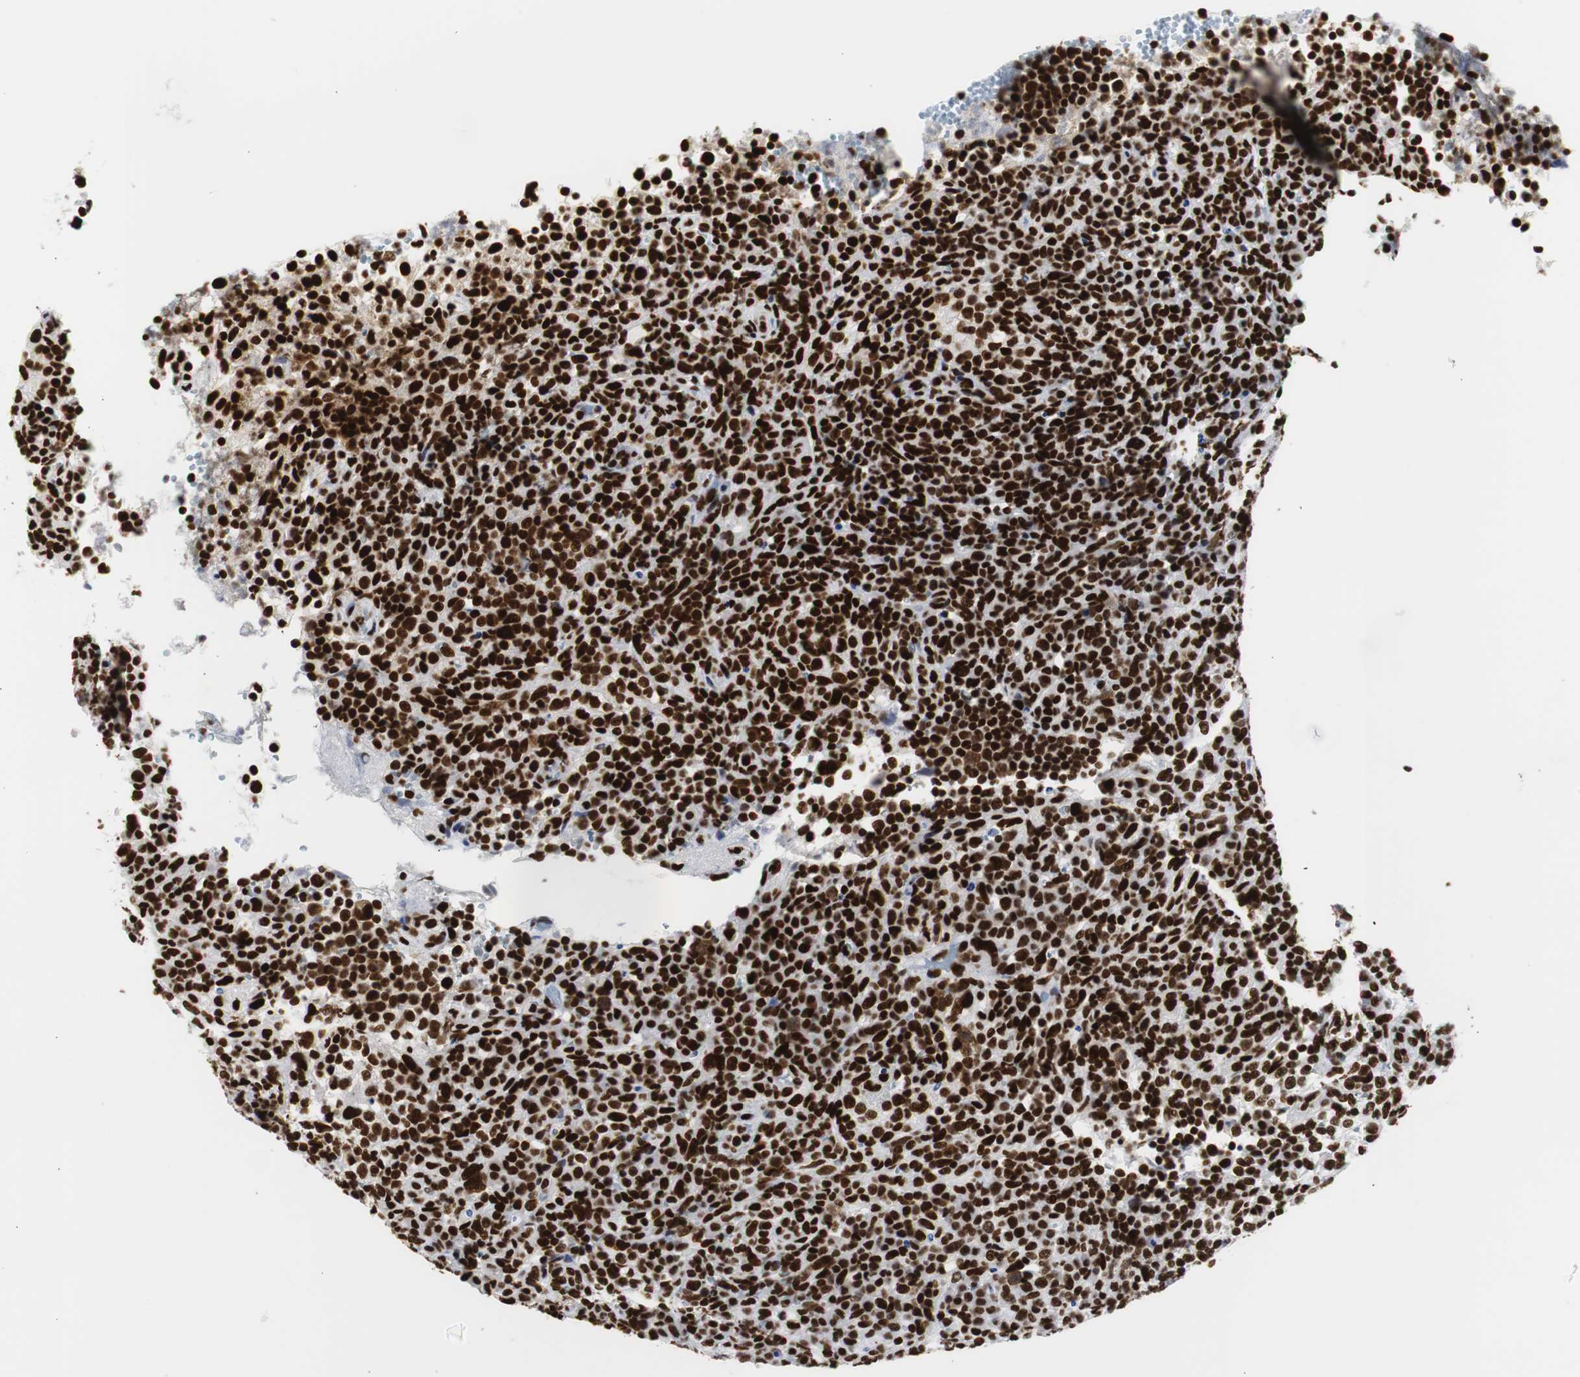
{"staining": {"intensity": "strong", "quantity": ">75%", "location": "nuclear"}, "tissue": "lymphoma", "cell_type": "Tumor cells", "image_type": "cancer", "snomed": [{"axis": "morphology", "description": "Malignant lymphoma, non-Hodgkin's type, High grade"}, {"axis": "topography", "description": "Lymph node"}], "caption": "This histopathology image demonstrates lymphoma stained with immunohistochemistry to label a protein in brown. The nuclear of tumor cells show strong positivity for the protein. Nuclei are counter-stained blue.", "gene": "HNRNPH2", "patient": {"sex": "female", "age": 76}}